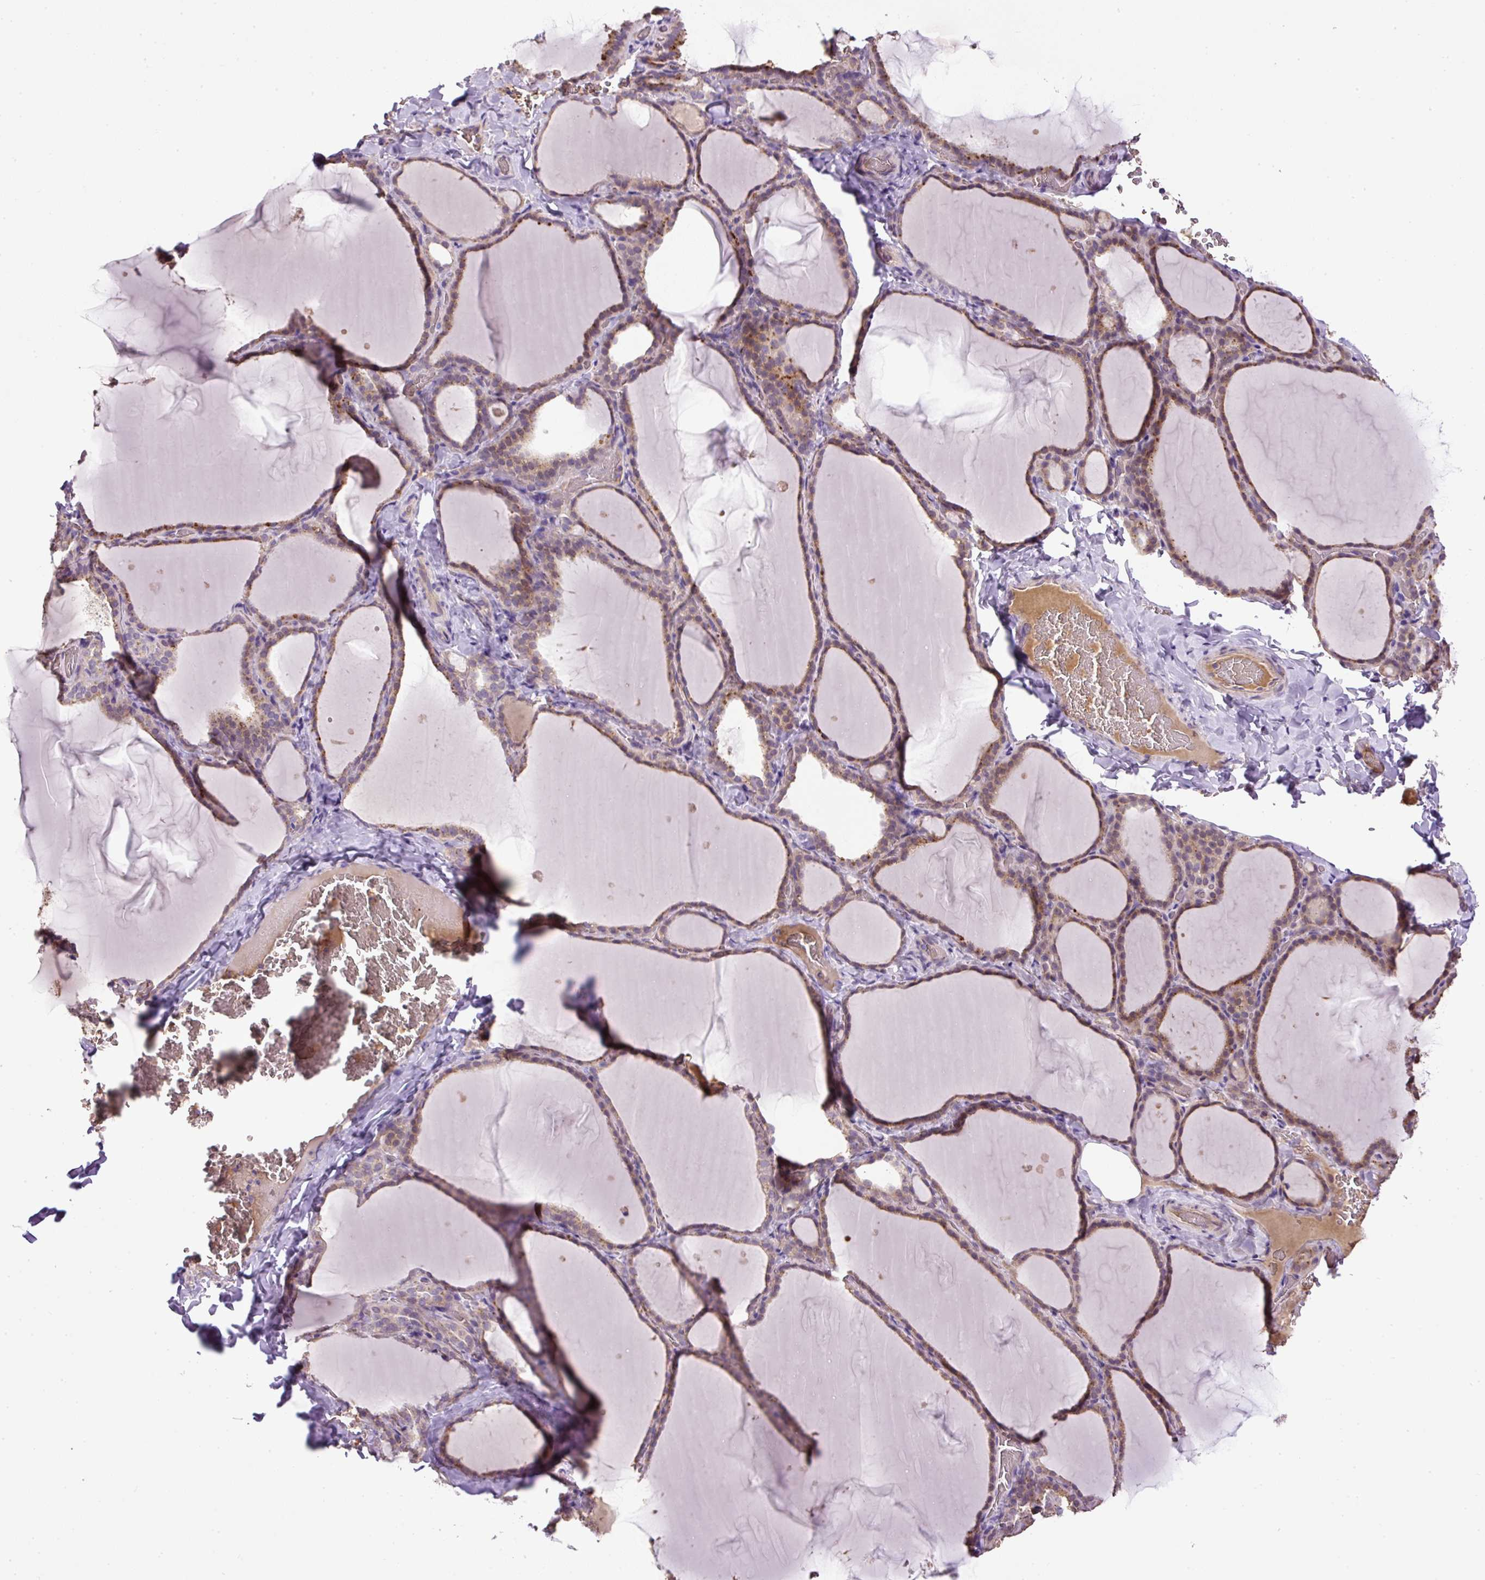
{"staining": {"intensity": "weak", "quantity": ">75%", "location": "cytoplasmic/membranous"}, "tissue": "thyroid gland", "cell_type": "Glandular cells", "image_type": "normal", "snomed": [{"axis": "morphology", "description": "Normal tissue, NOS"}, {"axis": "topography", "description": "Thyroid gland"}], "caption": "The micrograph demonstrates staining of unremarkable thyroid gland, revealing weak cytoplasmic/membranous protein positivity (brown color) within glandular cells.", "gene": "CXCL13", "patient": {"sex": "female", "age": 22}}